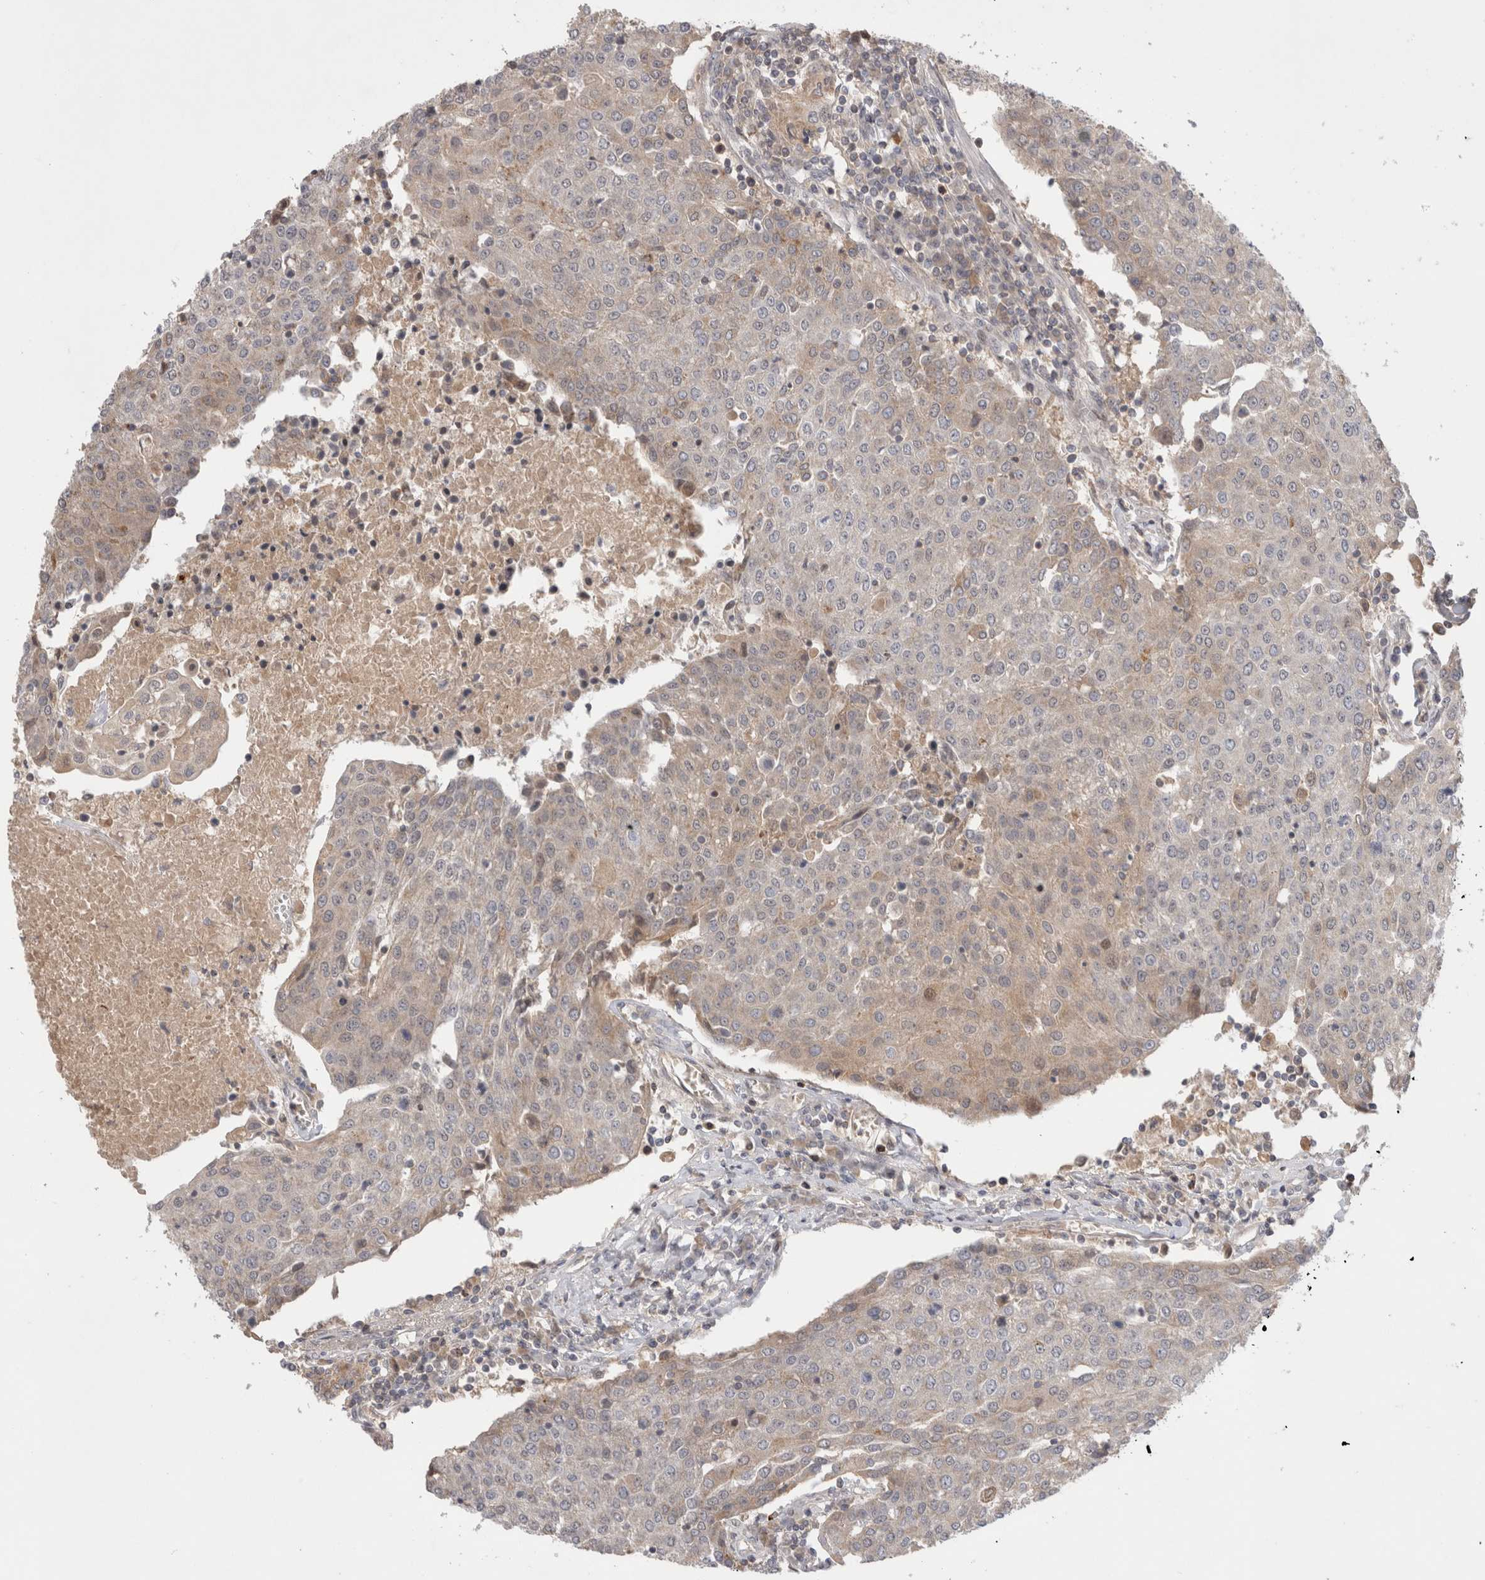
{"staining": {"intensity": "negative", "quantity": "none", "location": "none"}, "tissue": "urothelial cancer", "cell_type": "Tumor cells", "image_type": "cancer", "snomed": [{"axis": "morphology", "description": "Urothelial carcinoma, High grade"}, {"axis": "topography", "description": "Urinary bladder"}], "caption": "Tumor cells are negative for brown protein staining in urothelial cancer.", "gene": "PLEKHM1", "patient": {"sex": "female", "age": 85}}